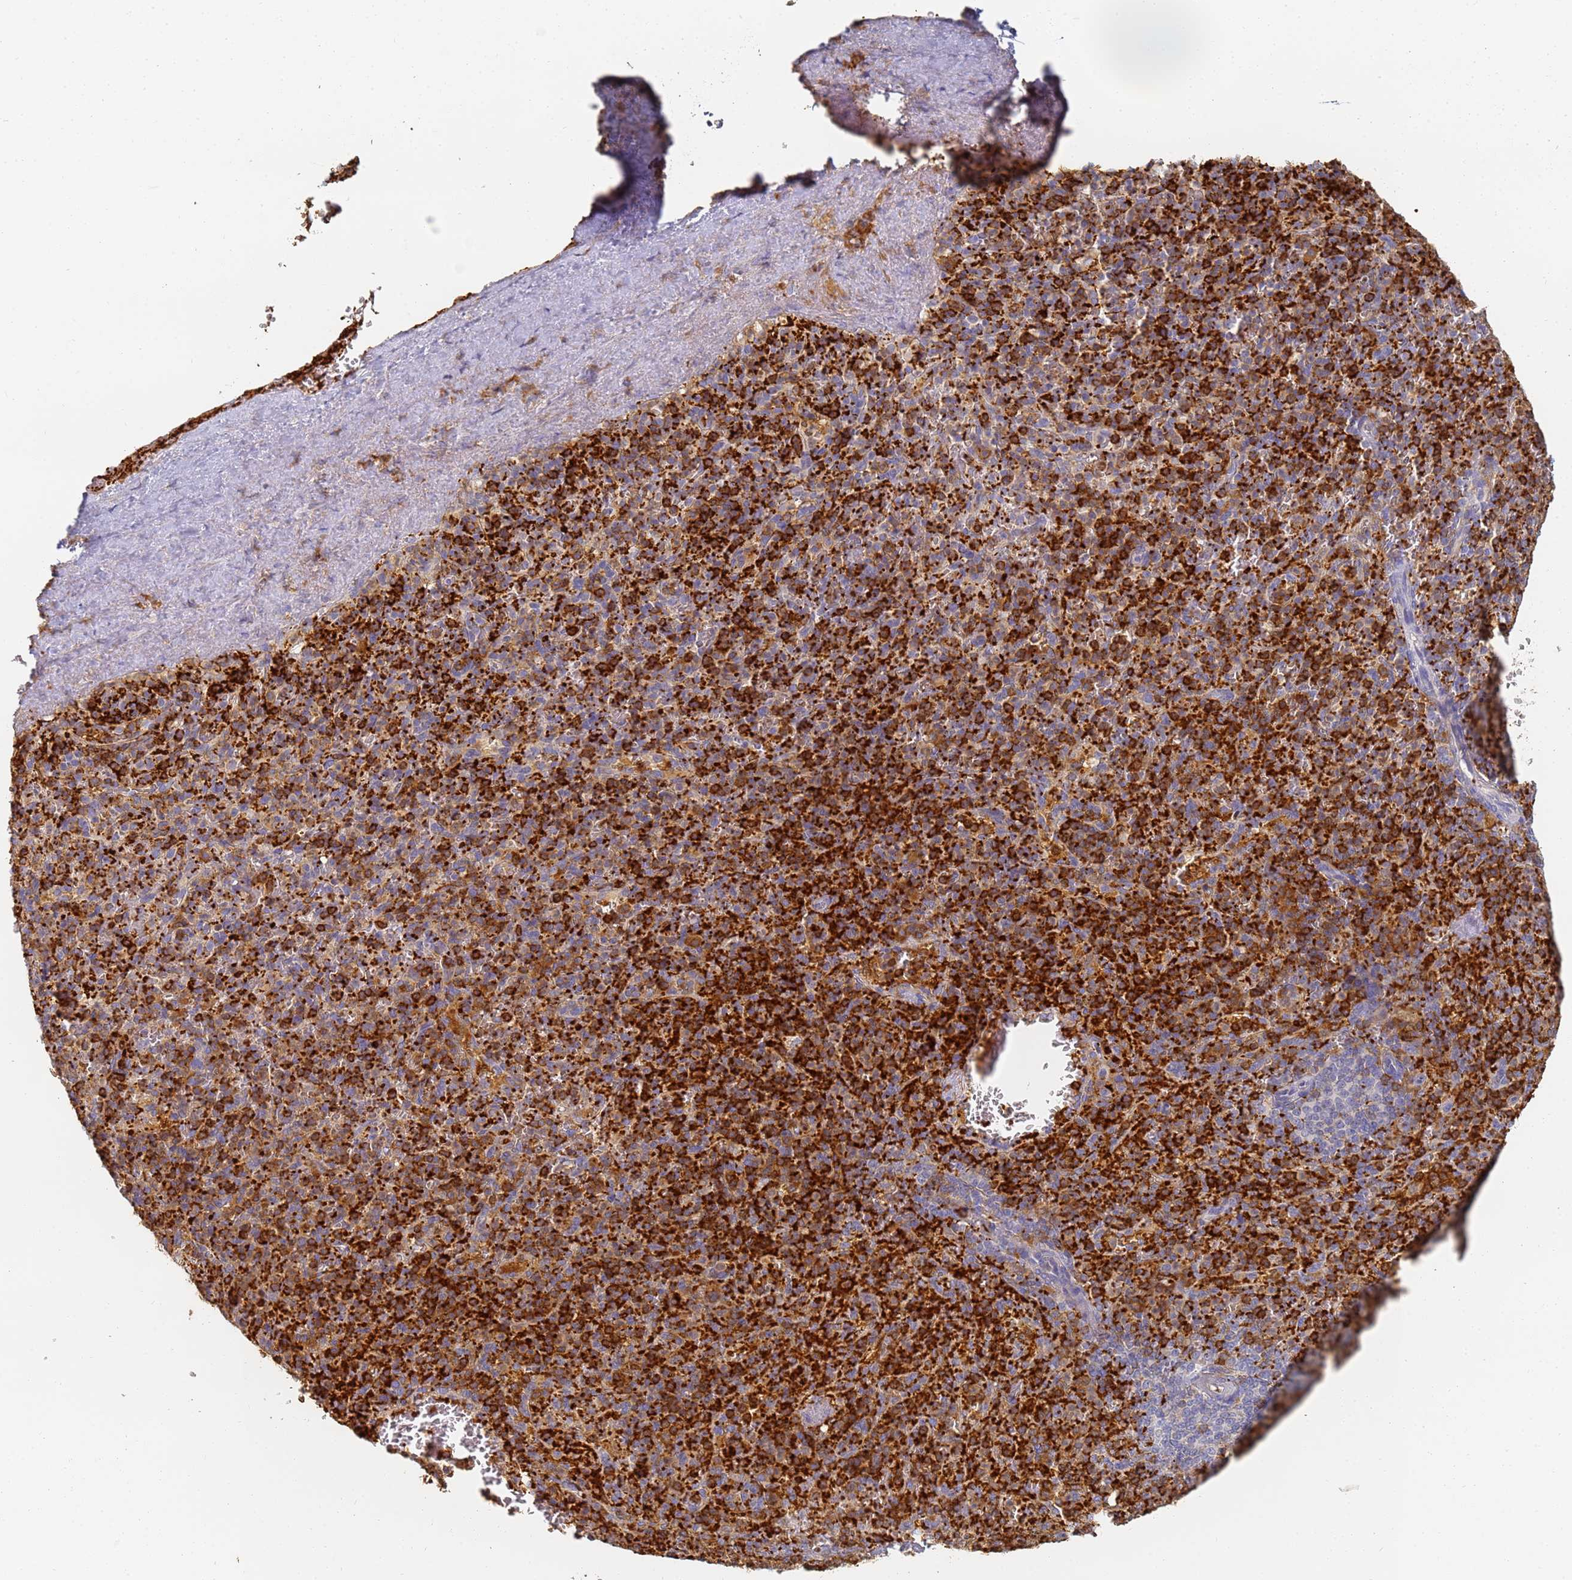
{"staining": {"intensity": "strong", "quantity": "25%-75%", "location": "cytoplasmic/membranous"}, "tissue": "spleen", "cell_type": "Cells in red pulp", "image_type": "normal", "snomed": [{"axis": "morphology", "description": "Normal tissue, NOS"}, {"axis": "topography", "description": "Spleen"}], "caption": "Cells in red pulp exhibit high levels of strong cytoplasmic/membranous expression in about 25%-75% of cells in benign spleen. Immunohistochemistry (ihc) stains the protein of interest in brown and the nuclei are stained blue.", "gene": "BIN2", "patient": {"sex": "male", "age": 82}}